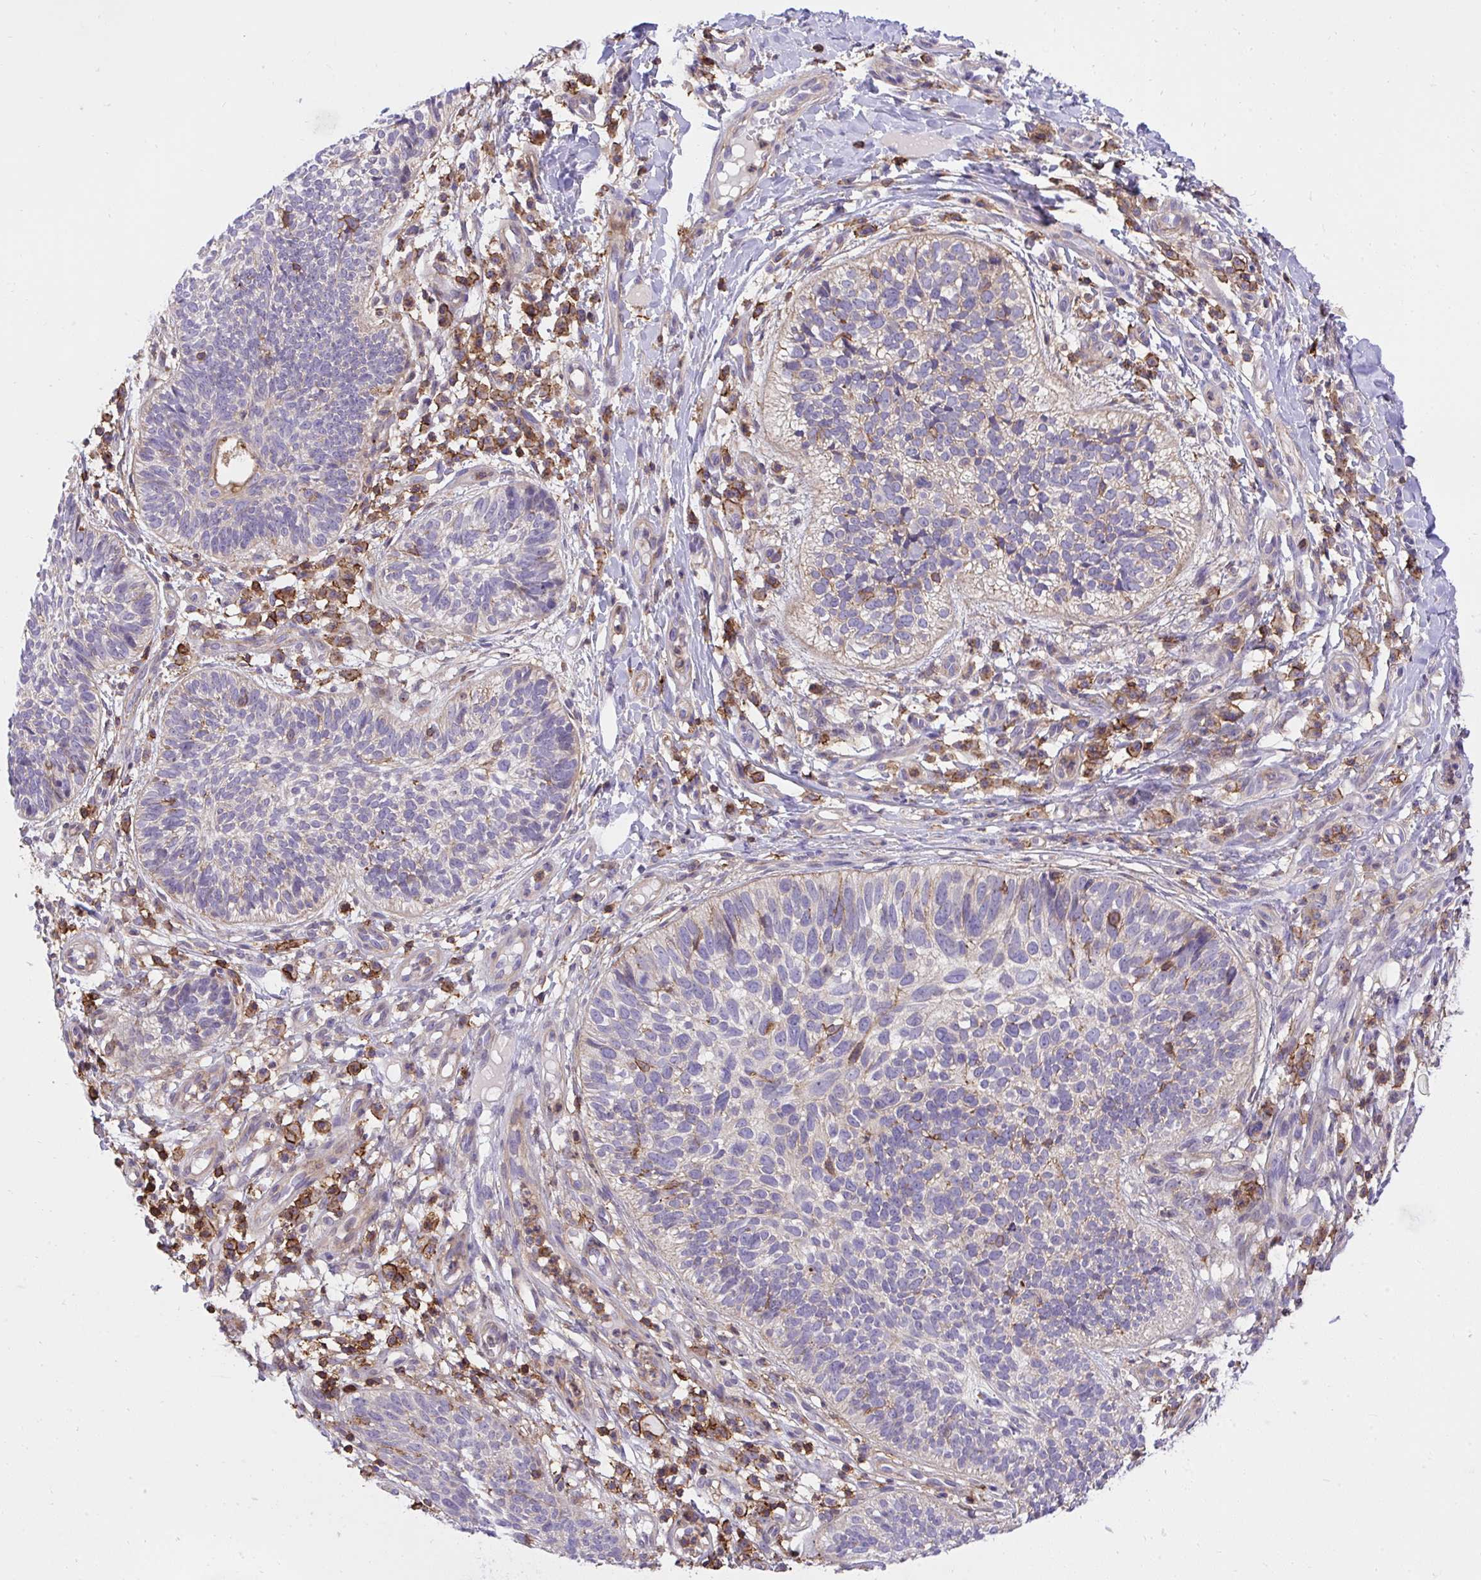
{"staining": {"intensity": "negative", "quantity": "none", "location": "none"}, "tissue": "skin cancer", "cell_type": "Tumor cells", "image_type": "cancer", "snomed": [{"axis": "morphology", "description": "Basal cell carcinoma"}, {"axis": "topography", "description": "Skin"}, {"axis": "topography", "description": "Skin of leg"}], "caption": "An immunohistochemistry (IHC) image of skin cancer is shown. There is no staining in tumor cells of skin cancer.", "gene": "ERI1", "patient": {"sex": "female", "age": 87}}